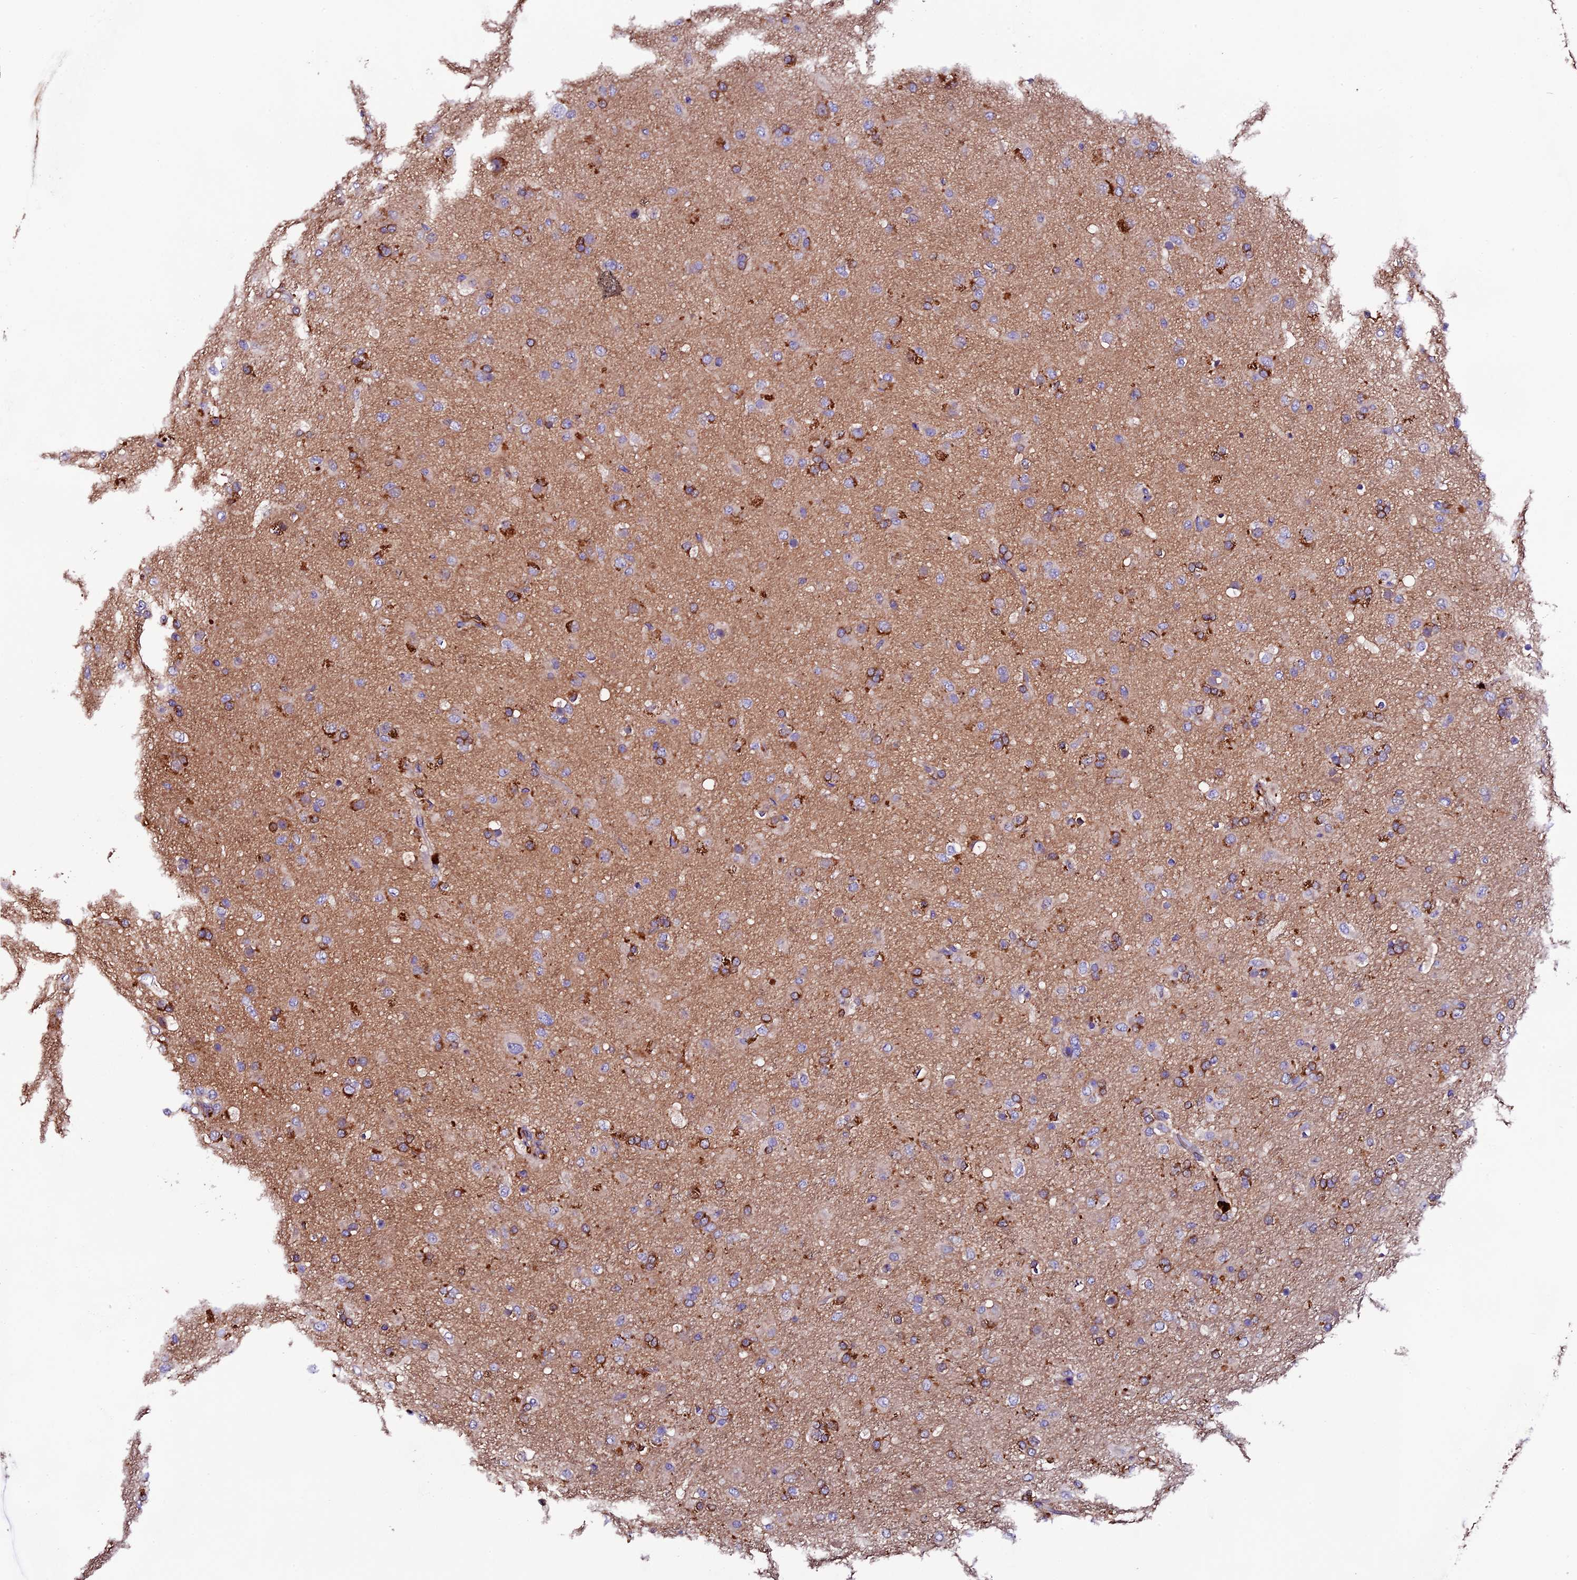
{"staining": {"intensity": "moderate", "quantity": "25%-75%", "location": "cytoplasmic/membranous"}, "tissue": "glioma", "cell_type": "Tumor cells", "image_type": "cancer", "snomed": [{"axis": "morphology", "description": "Glioma, malignant, Low grade"}, {"axis": "topography", "description": "Brain"}], "caption": "This is a micrograph of immunohistochemistry staining of malignant glioma (low-grade), which shows moderate staining in the cytoplasmic/membranous of tumor cells.", "gene": "CLN5", "patient": {"sex": "male", "age": 65}}